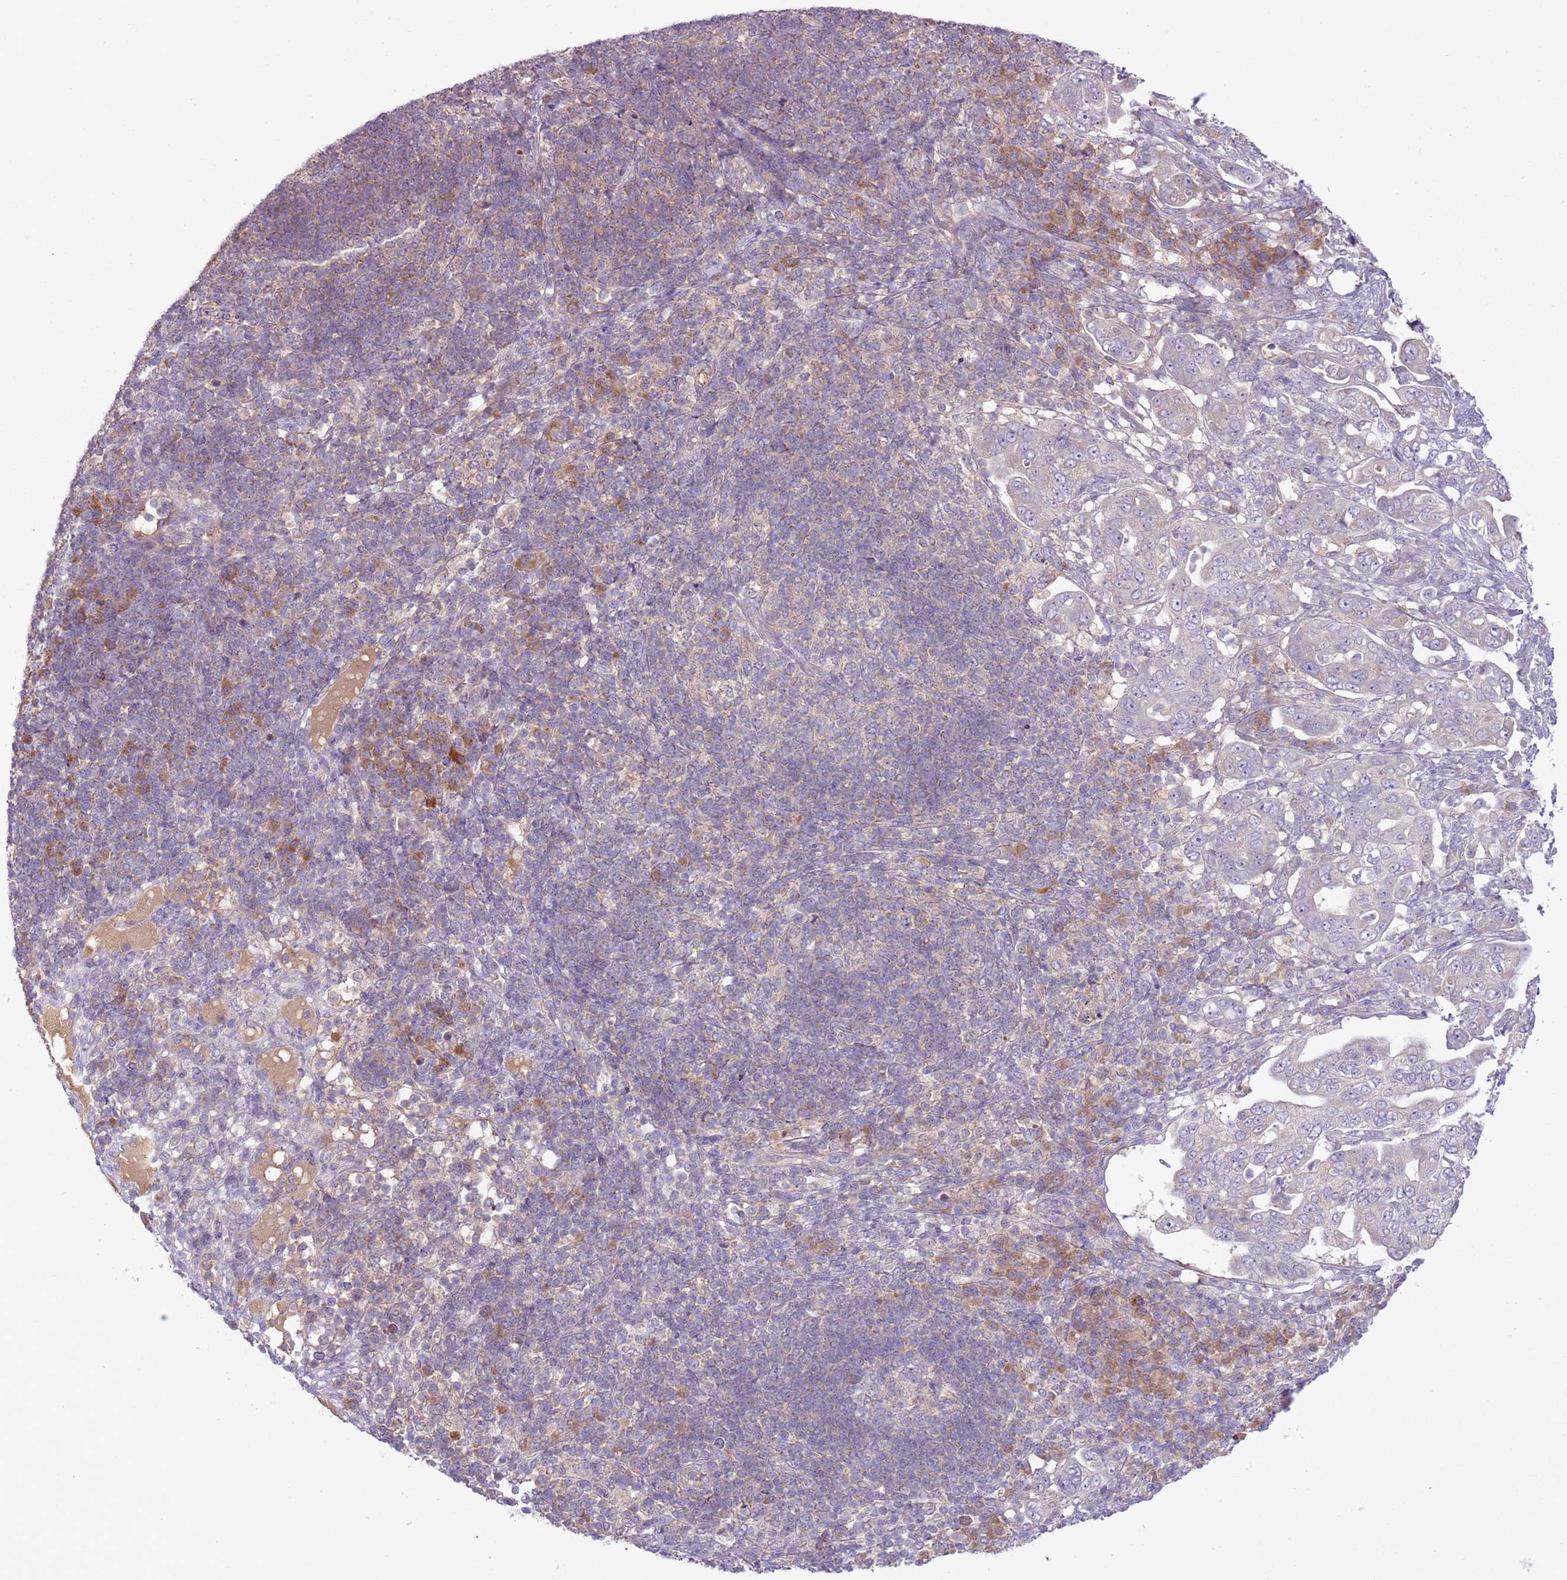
{"staining": {"intensity": "negative", "quantity": "none", "location": "none"}, "tissue": "pancreatic cancer", "cell_type": "Tumor cells", "image_type": "cancer", "snomed": [{"axis": "morphology", "description": "Normal tissue, NOS"}, {"axis": "morphology", "description": "Adenocarcinoma, NOS"}, {"axis": "topography", "description": "Lymph node"}, {"axis": "topography", "description": "Pancreas"}], "caption": "Pancreatic cancer was stained to show a protein in brown. There is no significant expression in tumor cells. Brightfield microscopy of IHC stained with DAB (3,3'-diaminobenzidine) (brown) and hematoxylin (blue), captured at high magnification.", "gene": "SKOR2", "patient": {"sex": "female", "age": 67}}